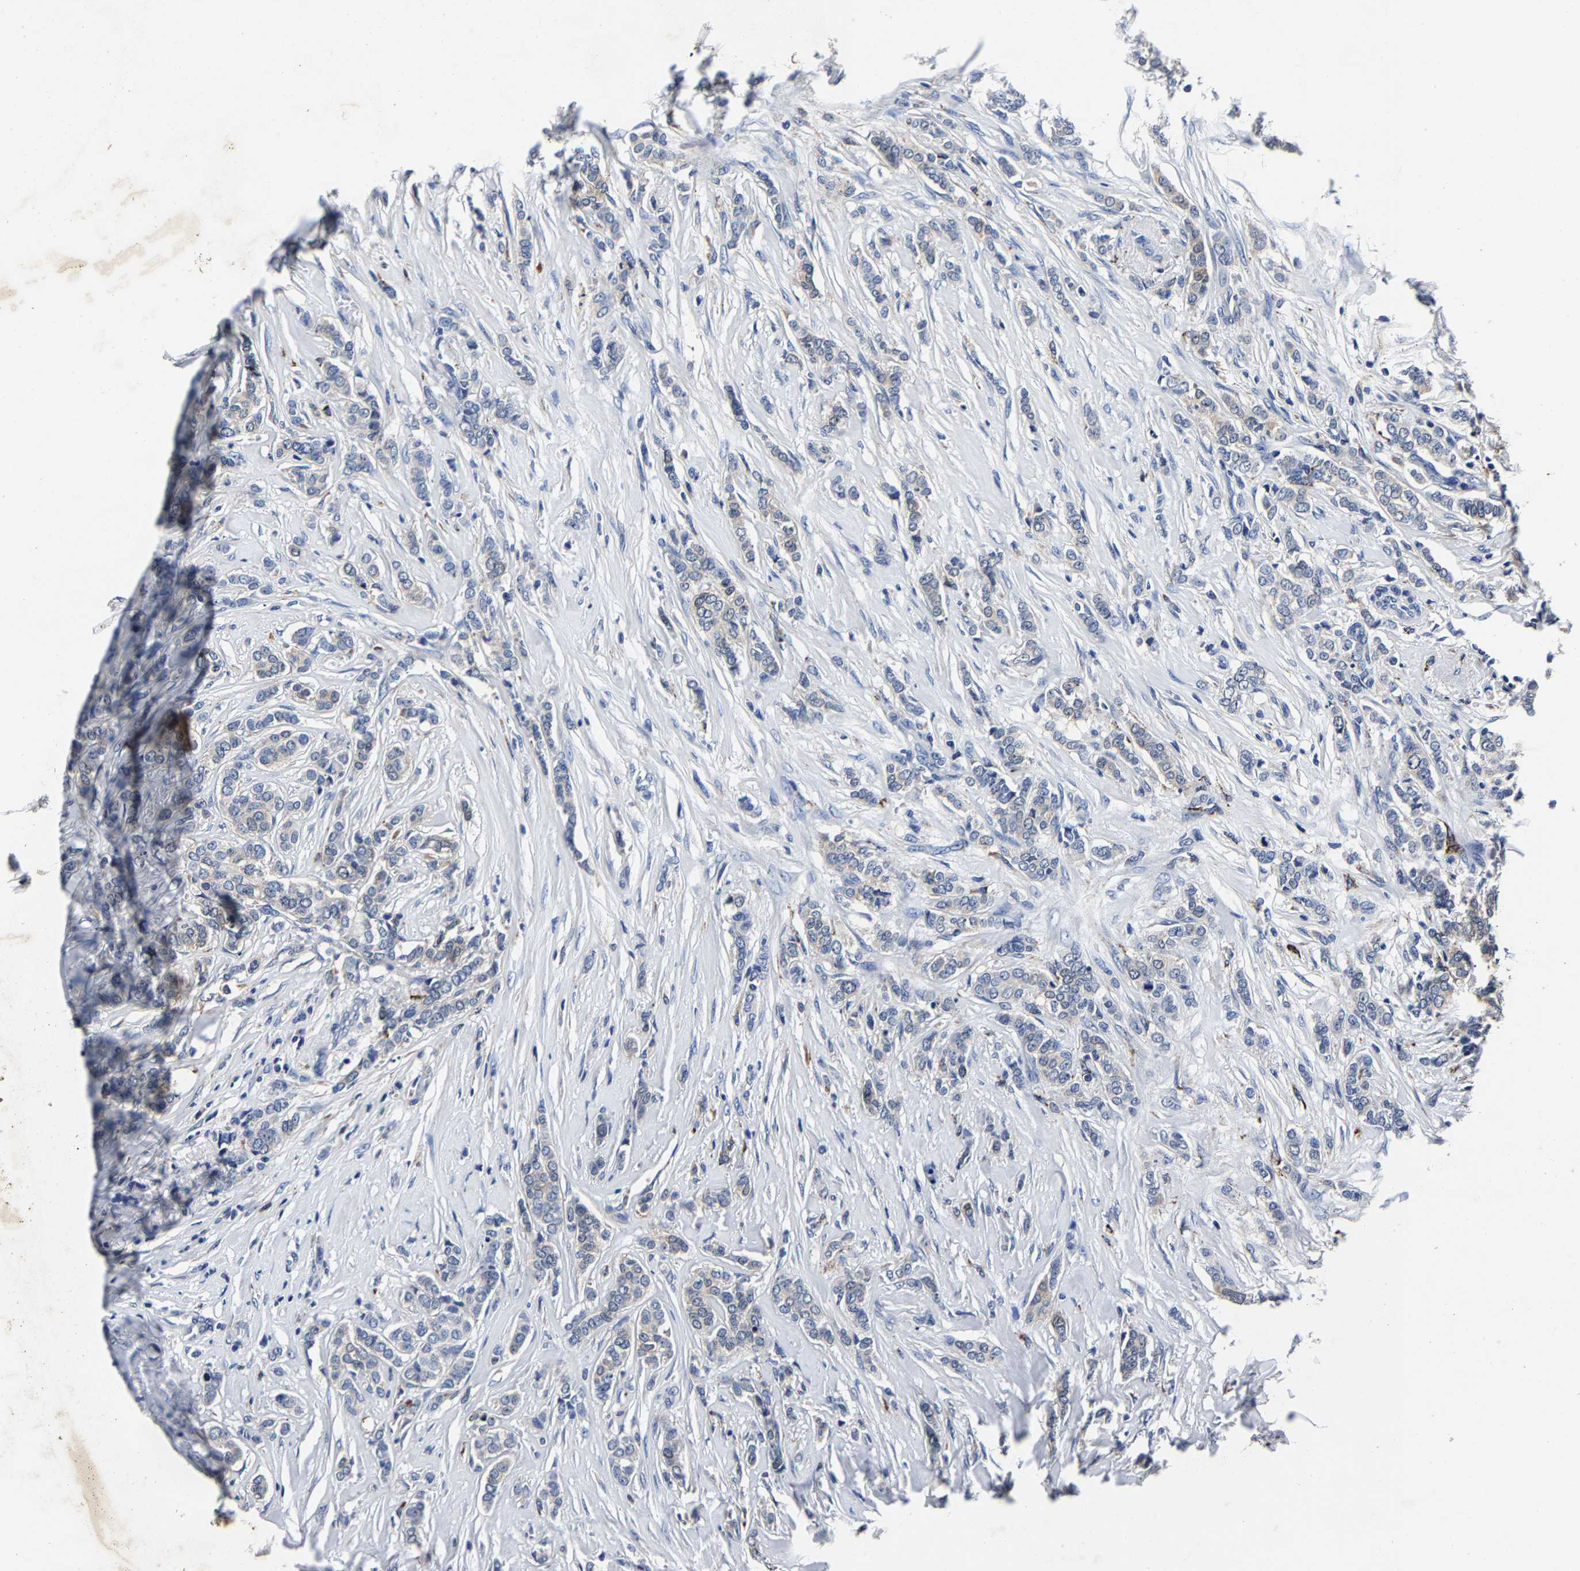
{"staining": {"intensity": "negative", "quantity": "none", "location": "none"}, "tissue": "breast cancer", "cell_type": "Tumor cells", "image_type": "cancer", "snomed": [{"axis": "morphology", "description": "Lobular carcinoma"}, {"axis": "topography", "description": "Skin"}, {"axis": "topography", "description": "Breast"}], "caption": "The micrograph exhibits no significant expression in tumor cells of lobular carcinoma (breast).", "gene": "PSPH", "patient": {"sex": "female", "age": 46}}